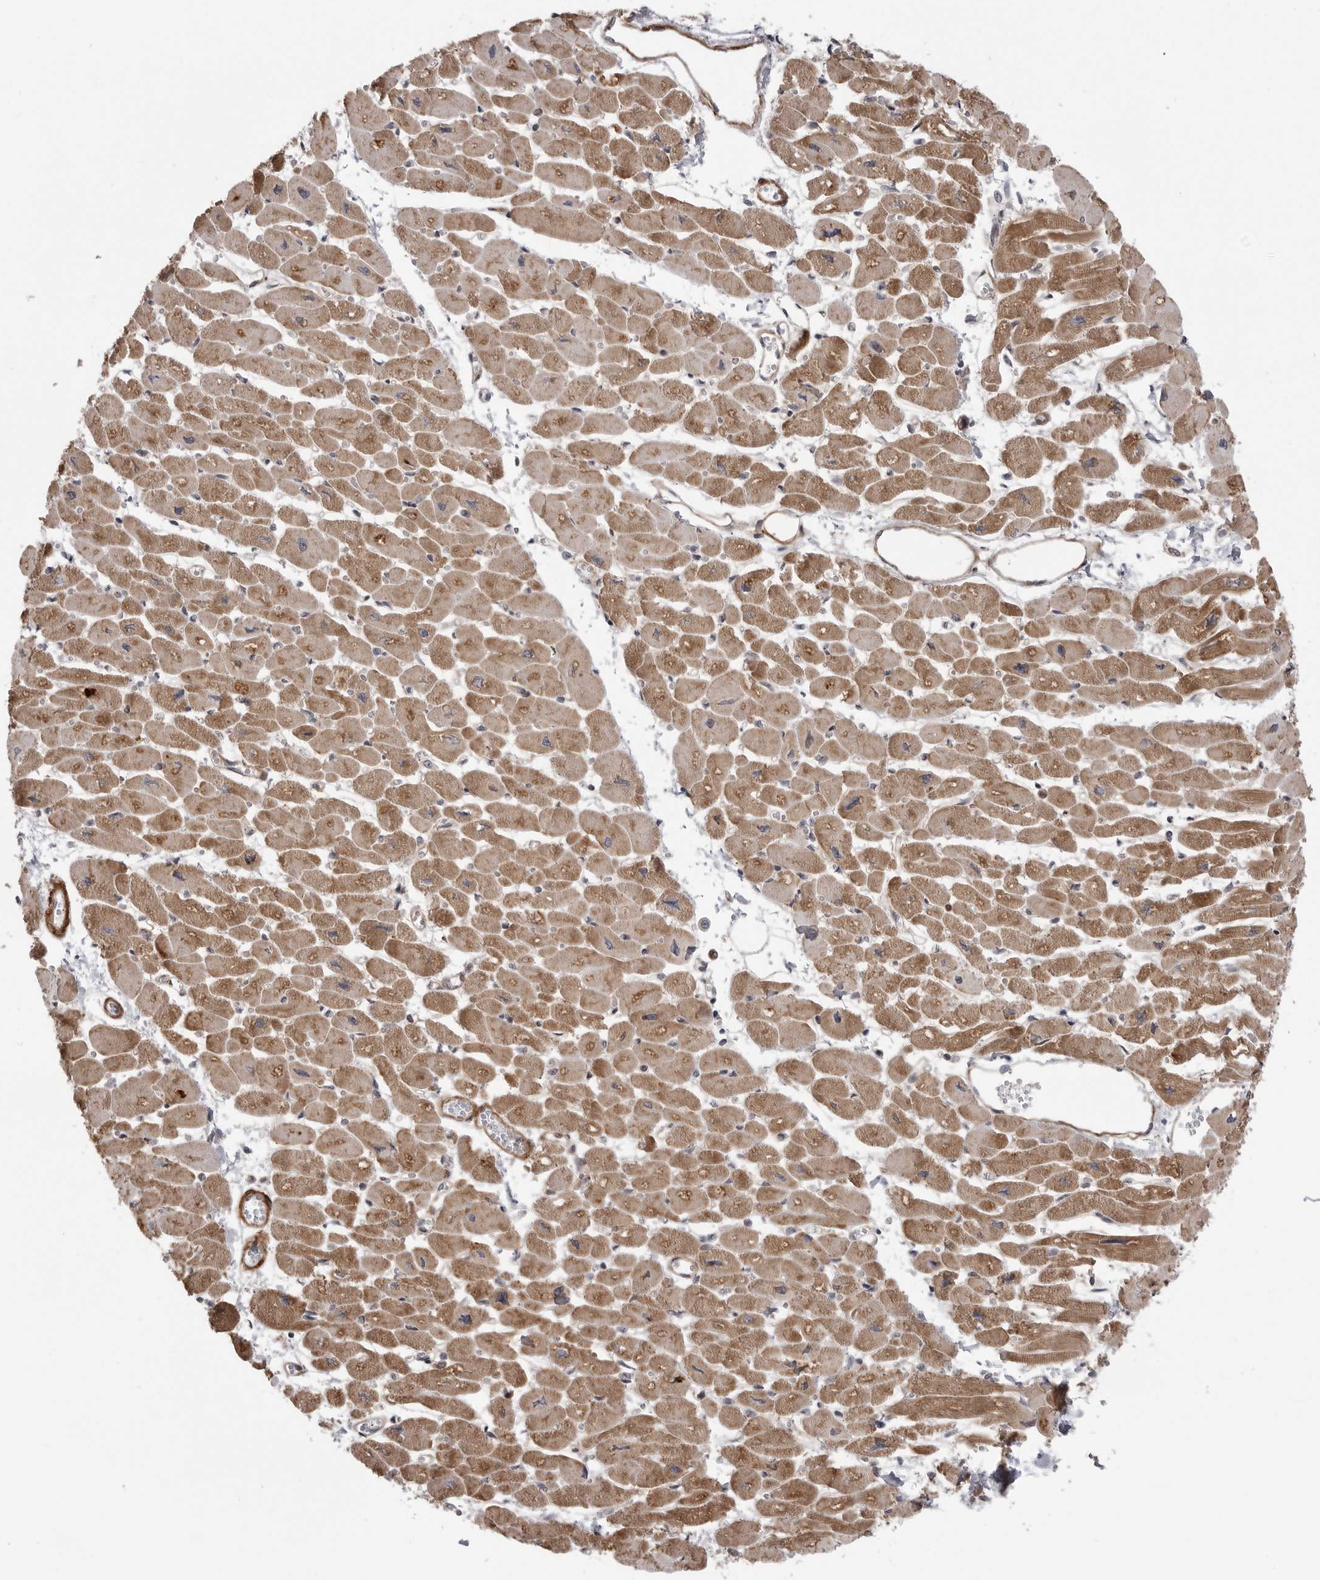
{"staining": {"intensity": "moderate", "quantity": ">75%", "location": "cytoplasmic/membranous"}, "tissue": "heart muscle", "cell_type": "Cardiomyocytes", "image_type": "normal", "snomed": [{"axis": "morphology", "description": "Normal tissue, NOS"}, {"axis": "topography", "description": "Heart"}], "caption": "A high-resolution image shows IHC staining of unremarkable heart muscle, which reveals moderate cytoplasmic/membranous expression in approximately >75% of cardiomyocytes.", "gene": "SCP2", "patient": {"sex": "female", "age": 54}}